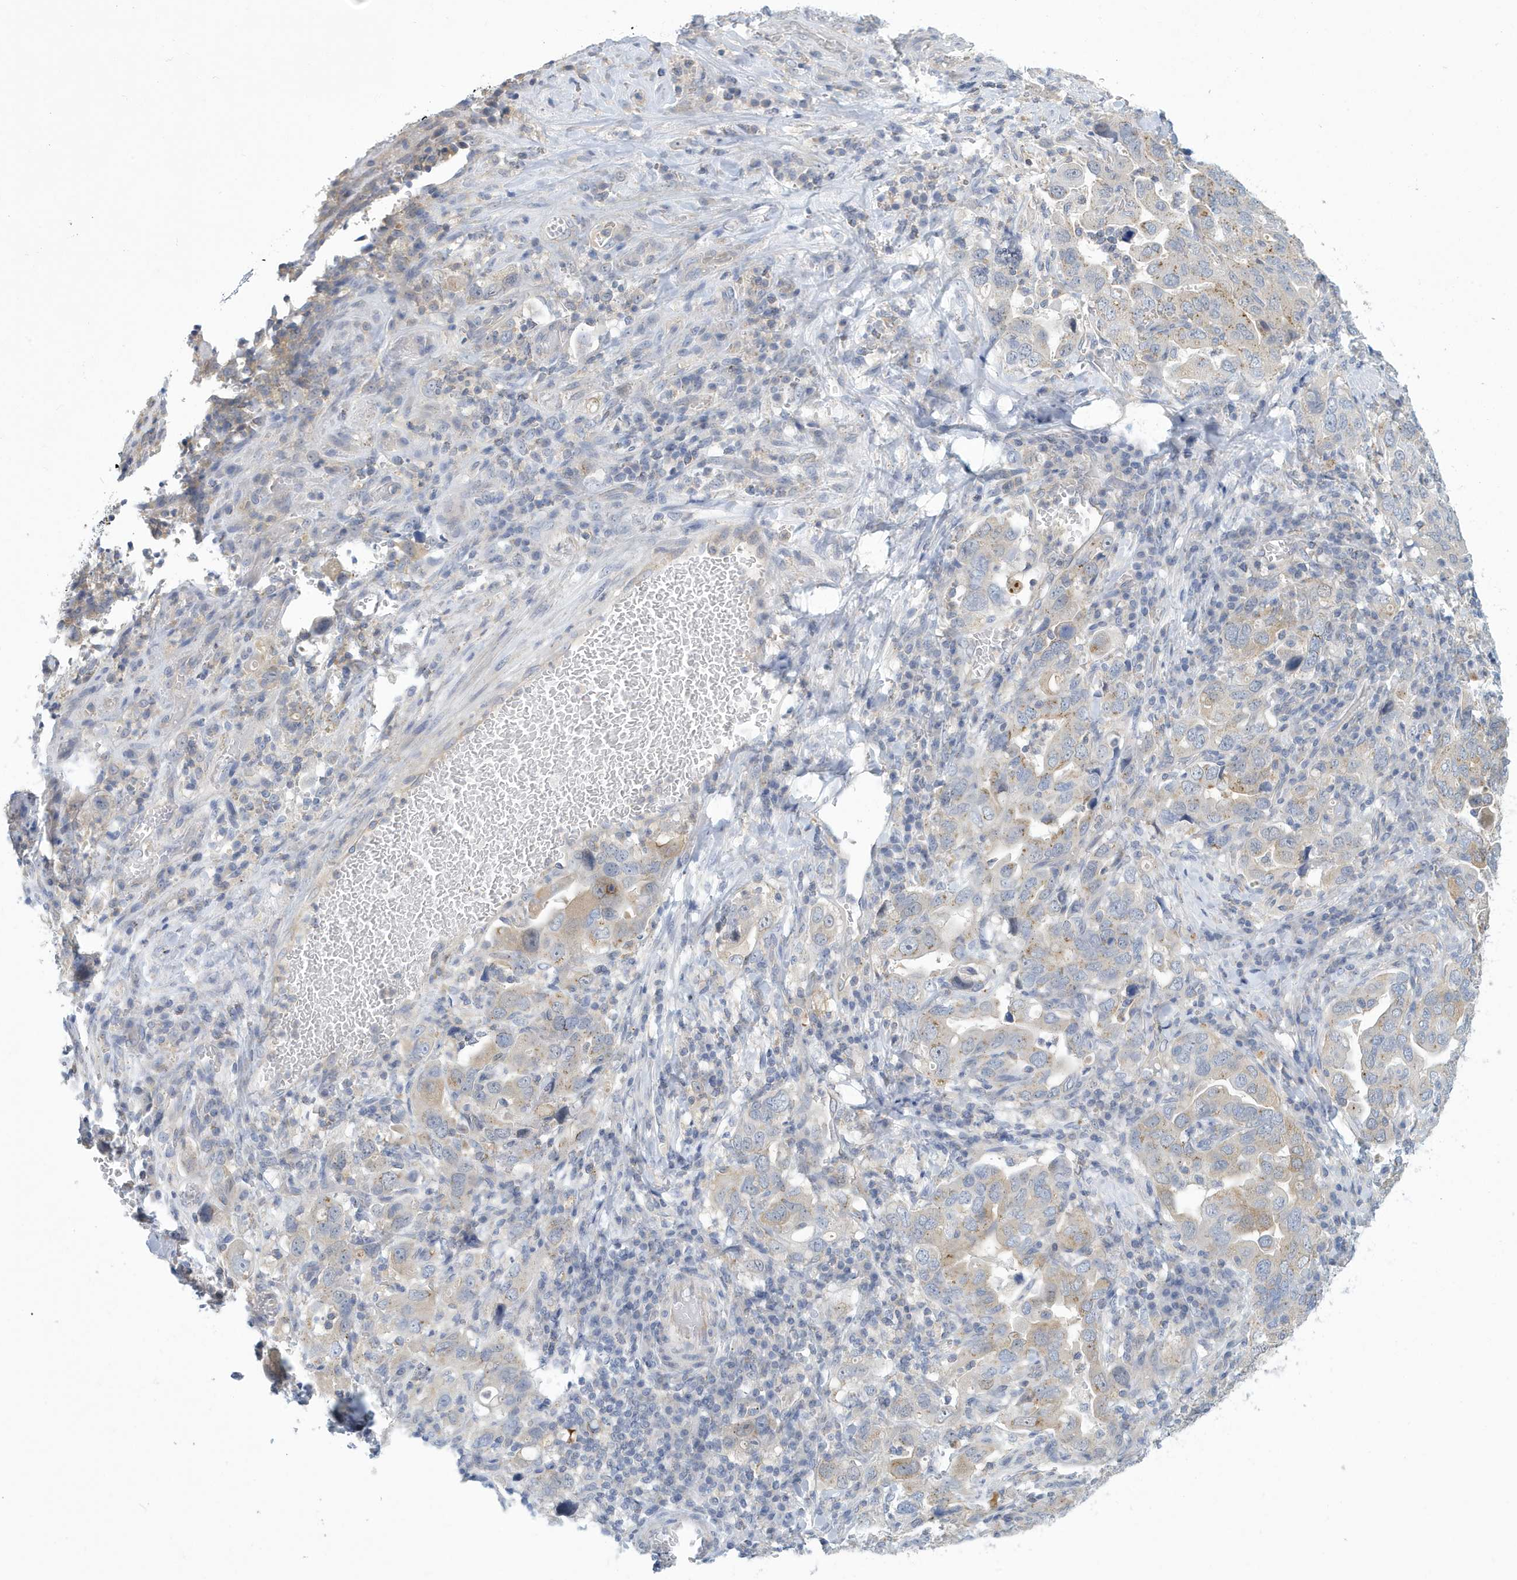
{"staining": {"intensity": "moderate", "quantity": "<25%", "location": "cytoplasmic/membranous"}, "tissue": "stomach cancer", "cell_type": "Tumor cells", "image_type": "cancer", "snomed": [{"axis": "morphology", "description": "Adenocarcinoma, NOS"}, {"axis": "topography", "description": "Stomach, upper"}], "caption": "A brown stain highlights moderate cytoplasmic/membranous staining of a protein in human stomach adenocarcinoma tumor cells.", "gene": "VTA1", "patient": {"sex": "male", "age": 62}}